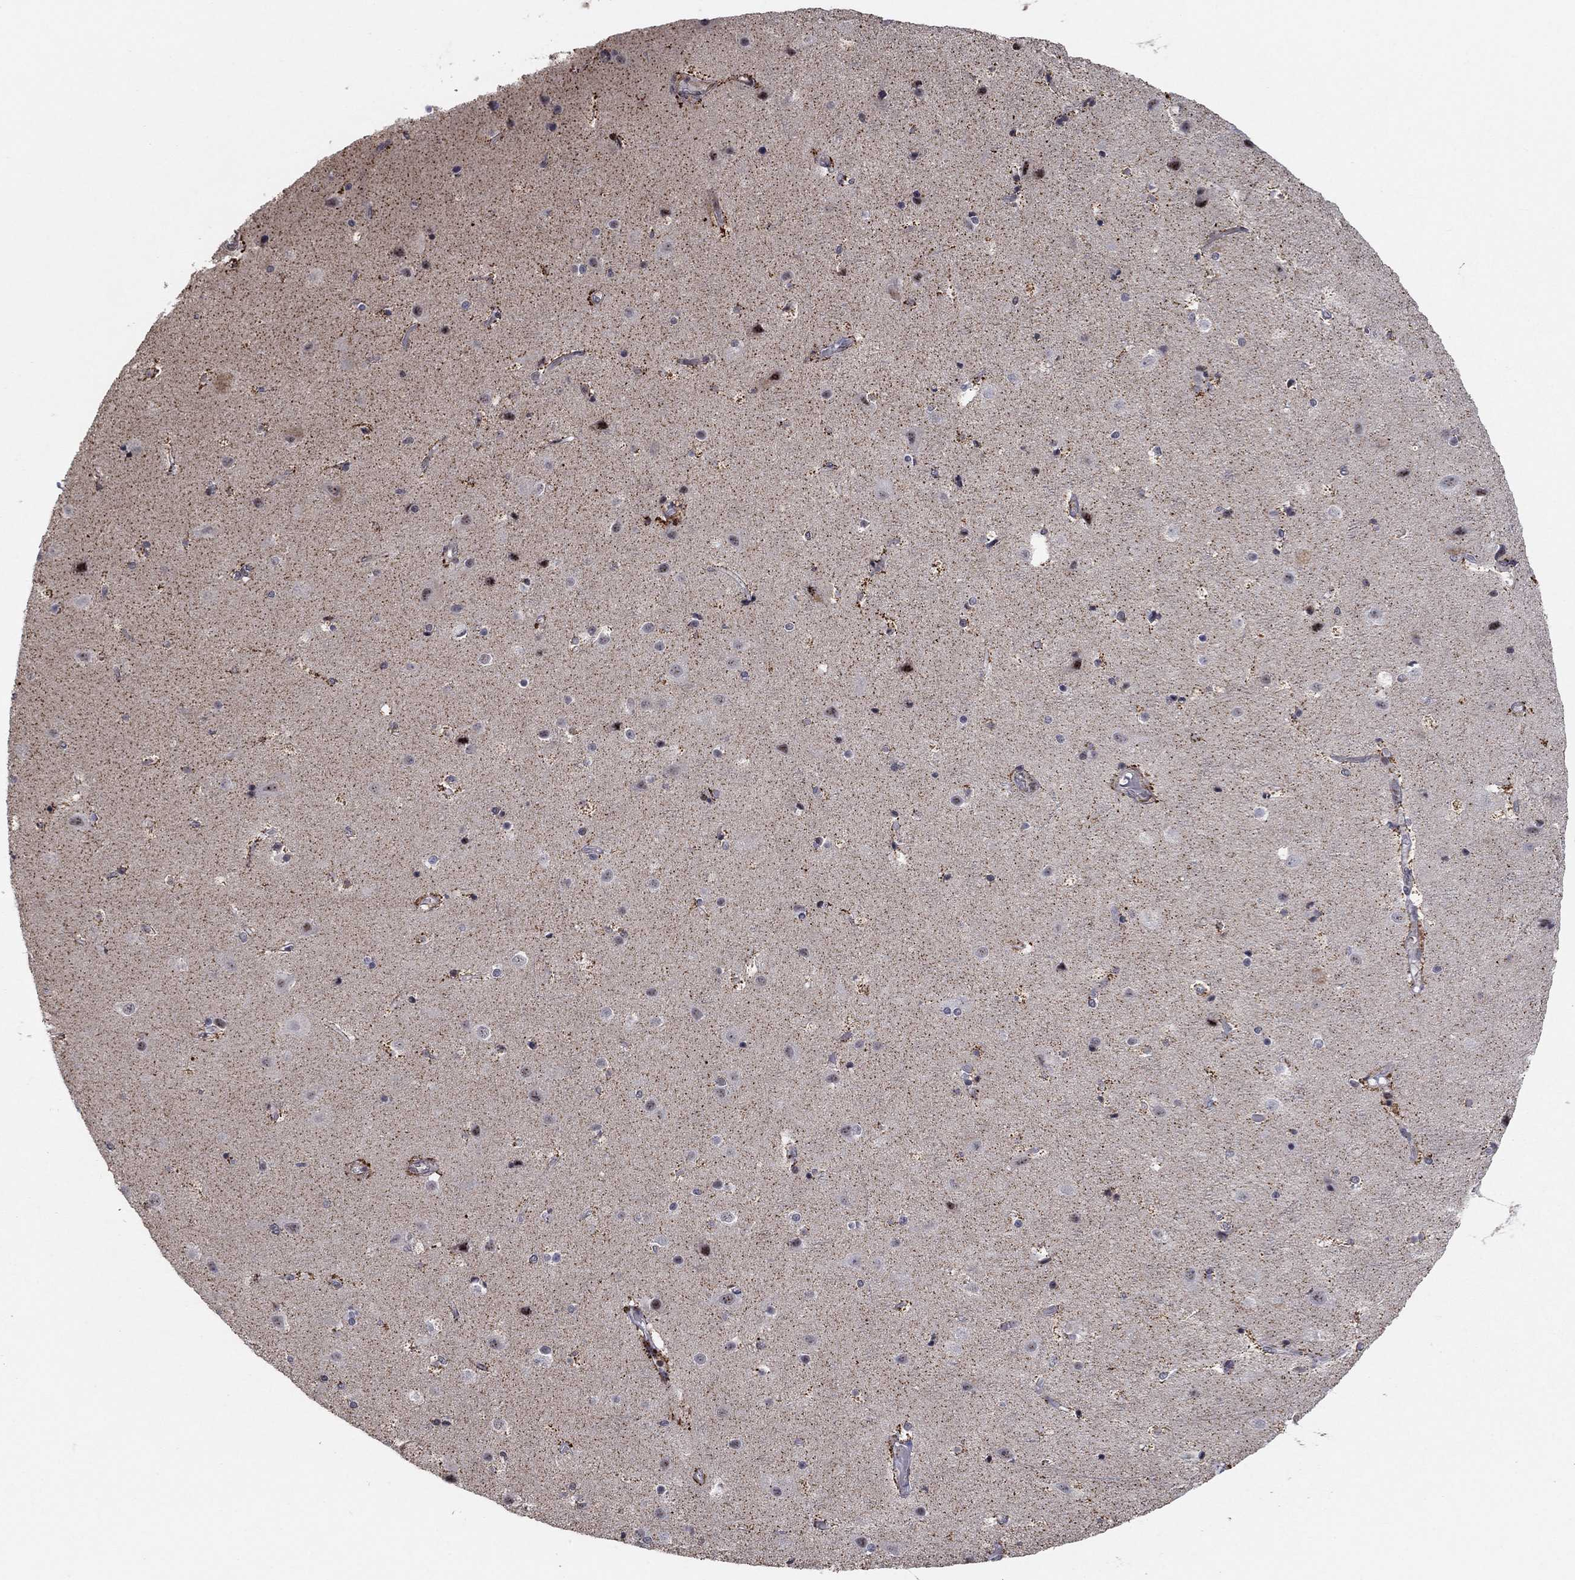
{"staining": {"intensity": "negative", "quantity": "none", "location": "none"}, "tissue": "cerebral cortex", "cell_type": "Endothelial cells", "image_type": "normal", "snomed": [{"axis": "morphology", "description": "Normal tissue, NOS"}, {"axis": "topography", "description": "Cerebral cortex"}], "caption": "DAB (3,3'-diaminobenzidine) immunohistochemical staining of normal cerebral cortex displays no significant staining in endothelial cells. Brightfield microscopy of immunohistochemistry stained with DAB (brown) and hematoxylin (blue), captured at high magnification.", "gene": "ZNF395", "patient": {"sex": "female", "age": 52}}